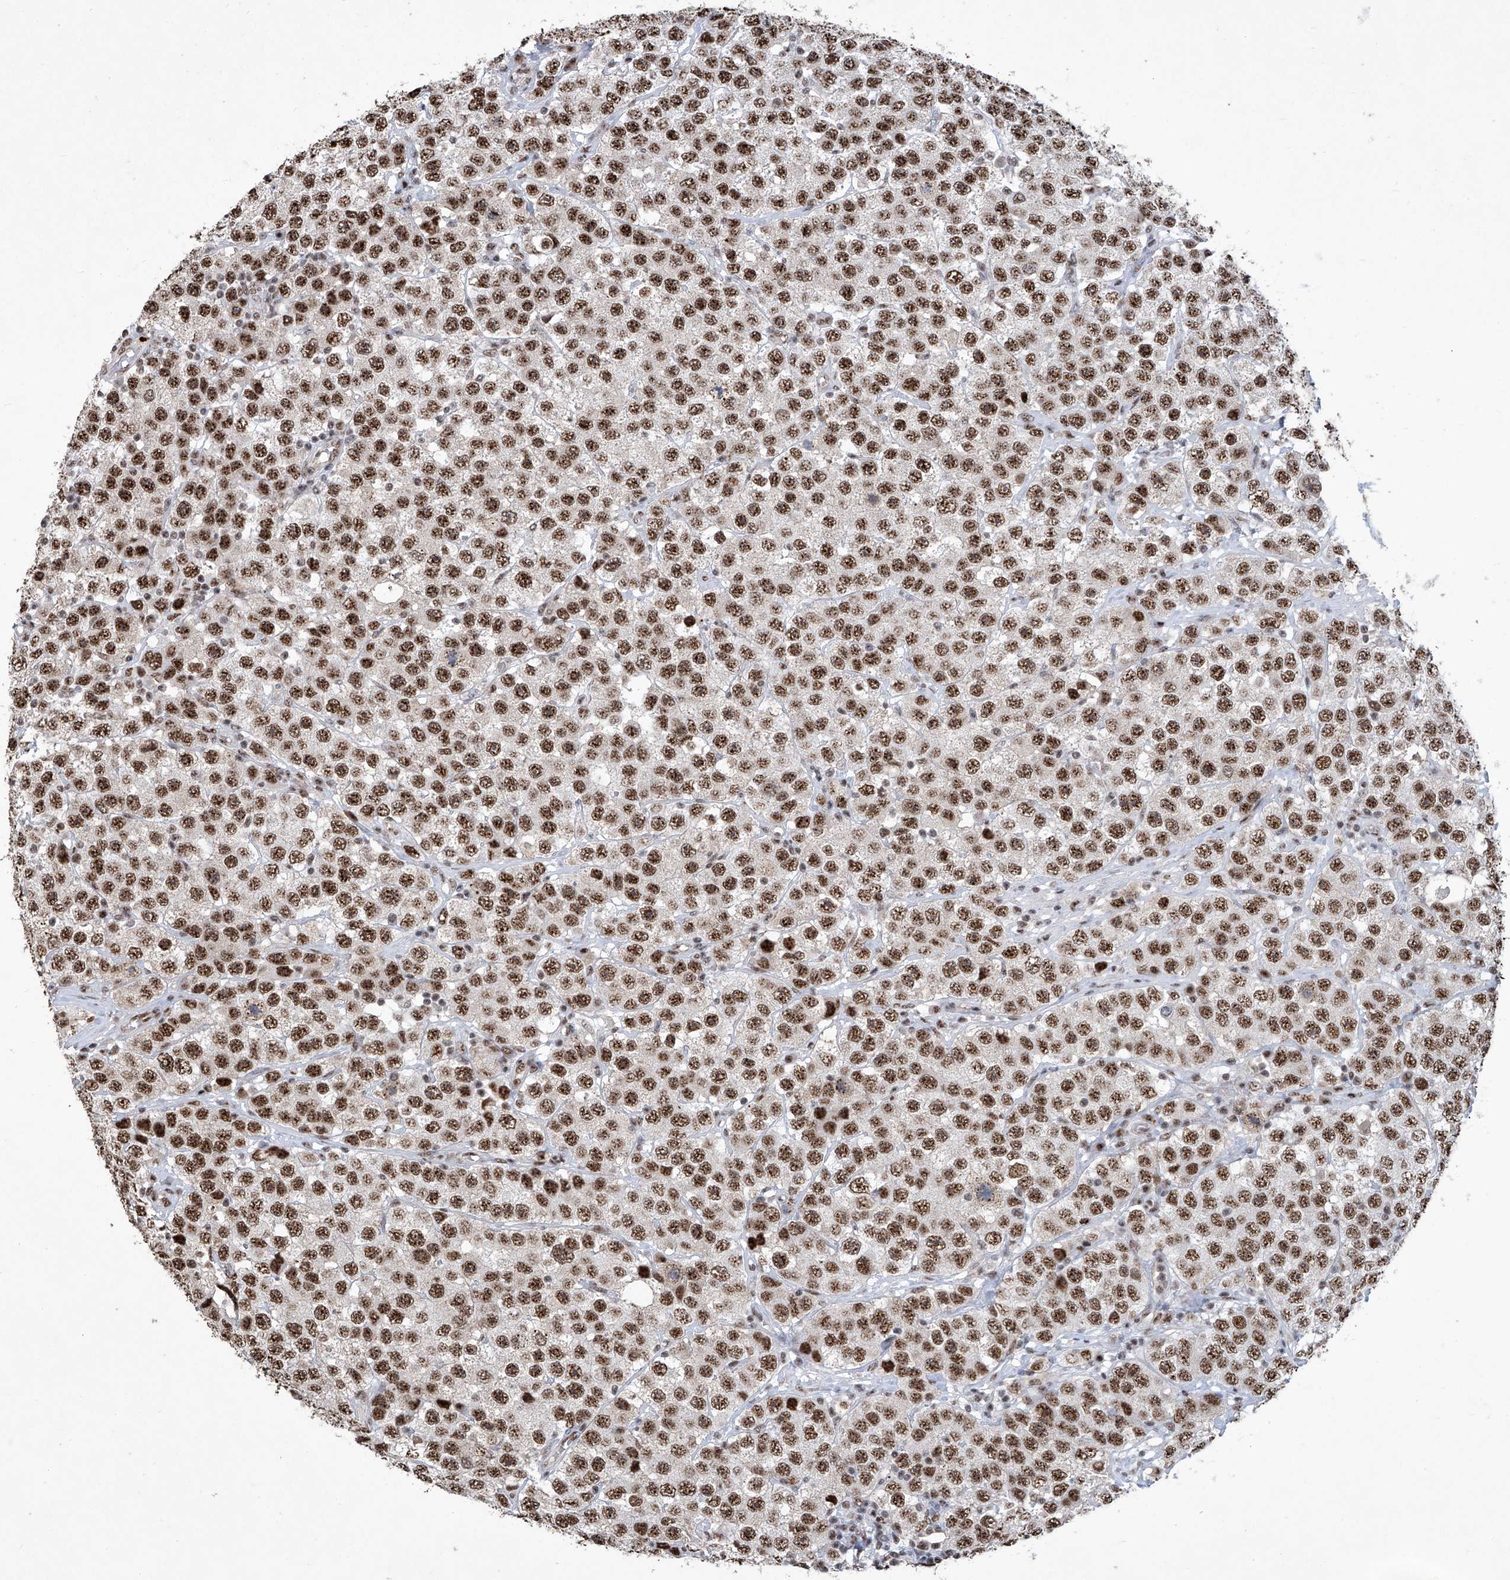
{"staining": {"intensity": "strong", "quantity": ">75%", "location": "nuclear"}, "tissue": "testis cancer", "cell_type": "Tumor cells", "image_type": "cancer", "snomed": [{"axis": "morphology", "description": "Seminoma, NOS"}, {"axis": "topography", "description": "Testis"}], "caption": "Testis cancer stained with a protein marker reveals strong staining in tumor cells.", "gene": "FBXL4", "patient": {"sex": "male", "age": 28}}